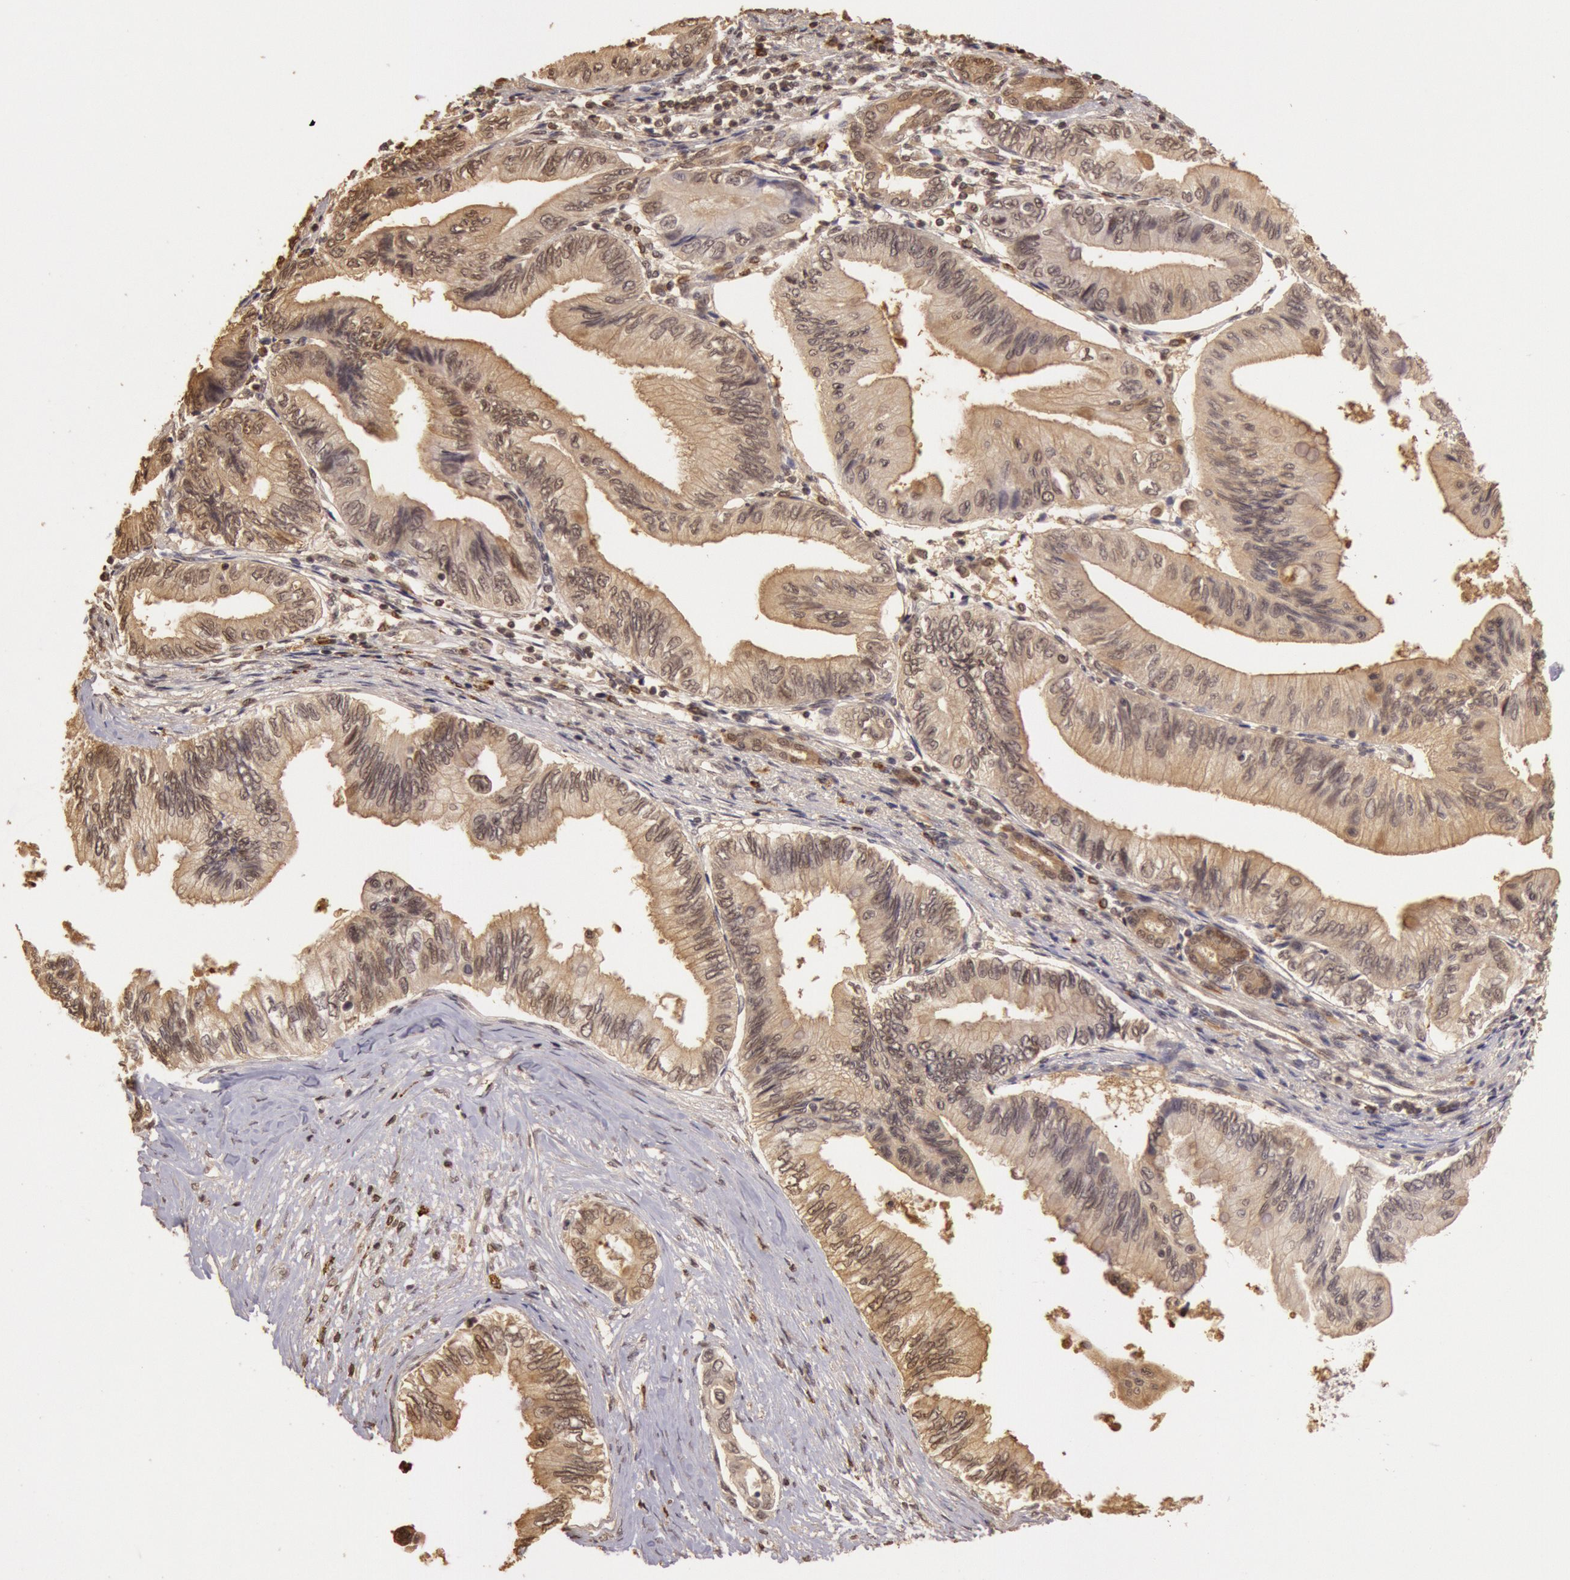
{"staining": {"intensity": "weak", "quantity": ">75%", "location": "cytoplasmic/membranous"}, "tissue": "pancreatic cancer", "cell_type": "Tumor cells", "image_type": "cancer", "snomed": [{"axis": "morphology", "description": "Adenocarcinoma, NOS"}, {"axis": "topography", "description": "Pancreas"}], "caption": "Adenocarcinoma (pancreatic) stained for a protein exhibits weak cytoplasmic/membranous positivity in tumor cells. Nuclei are stained in blue.", "gene": "SOD1", "patient": {"sex": "female", "age": 66}}